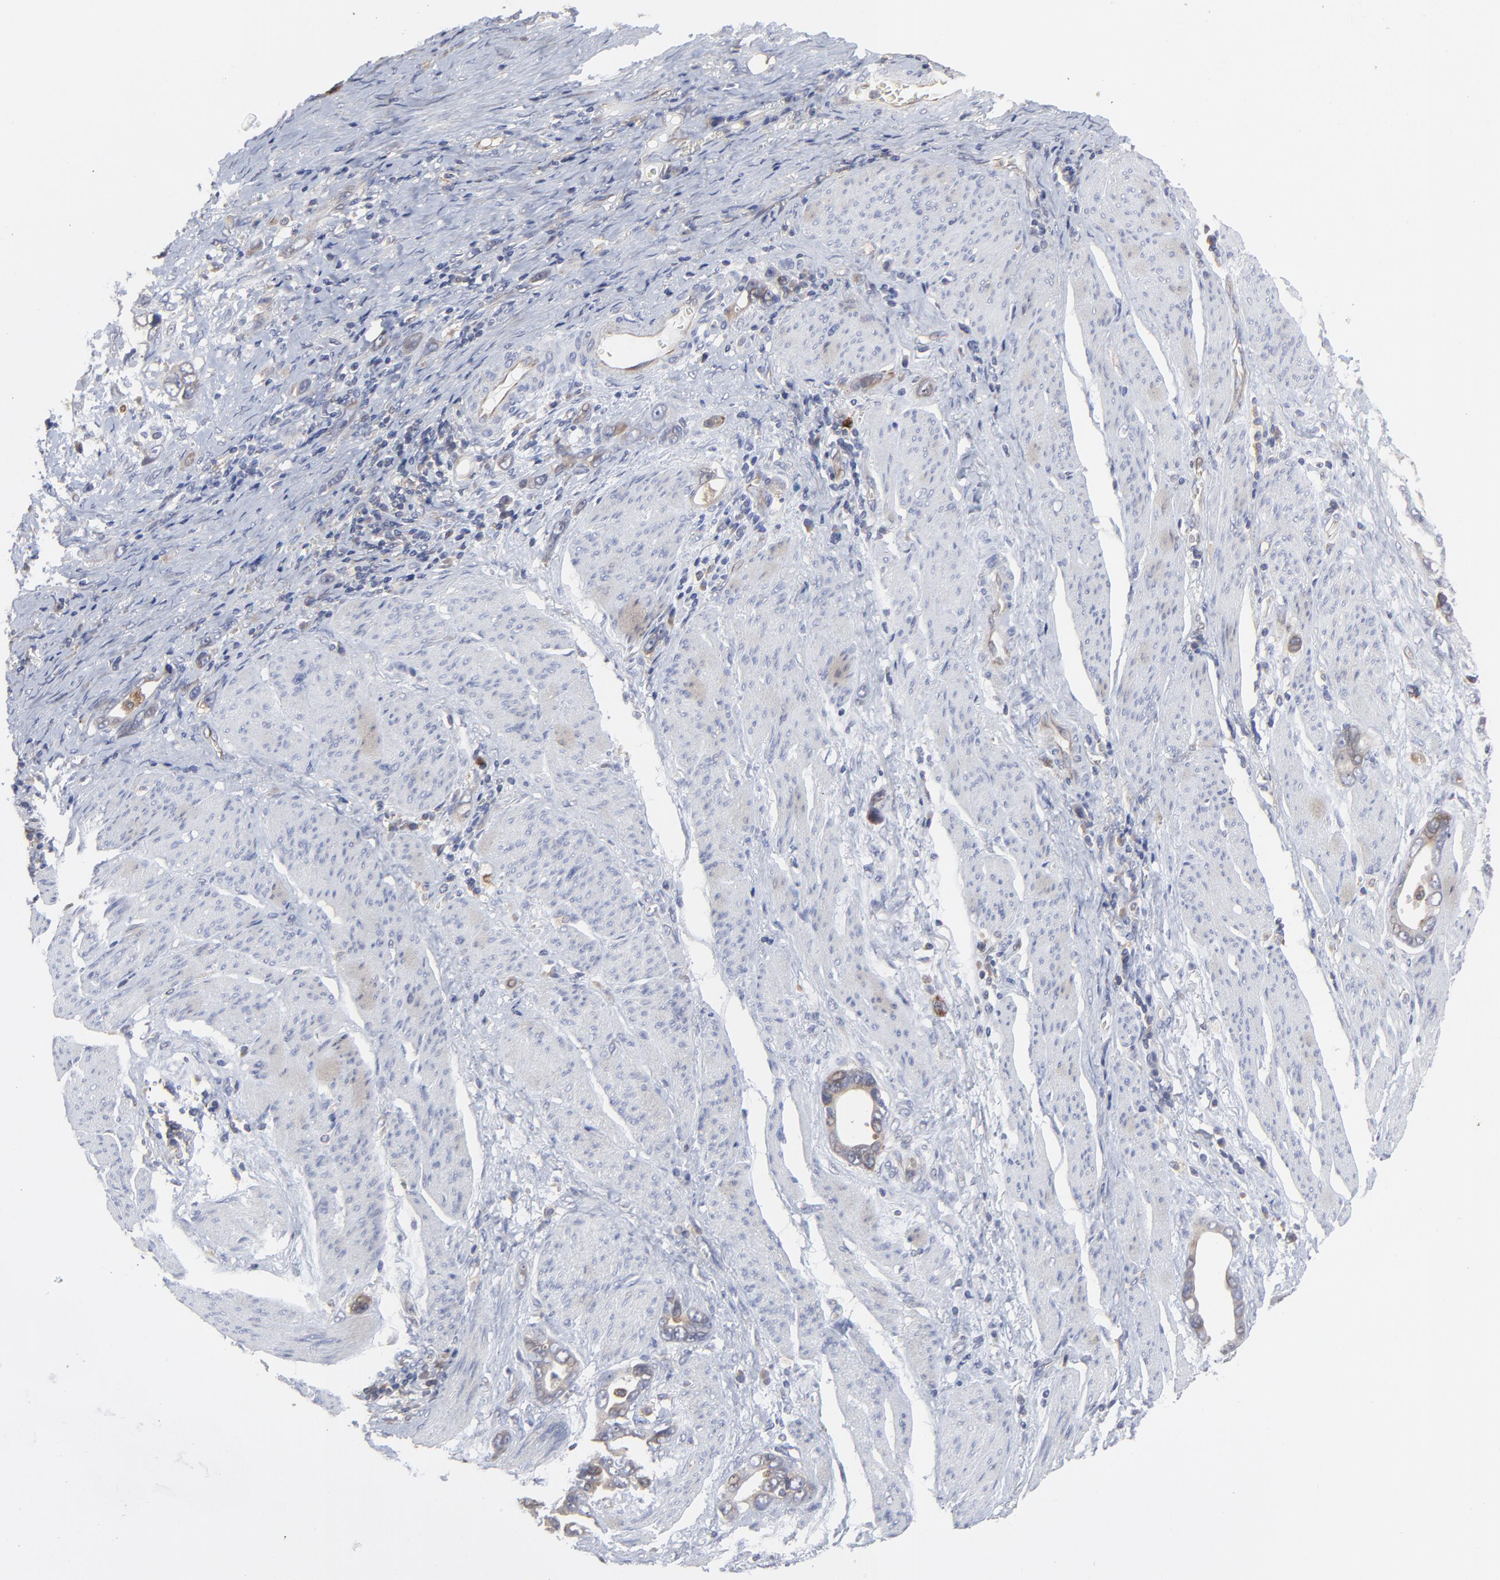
{"staining": {"intensity": "weak", "quantity": "25%-75%", "location": "cytoplasmic/membranous"}, "tissue": "stomach cancer", "cell_type": "Tumor cells", "image_type": "cancer", "snomed": [{"axis": "morphology", "description": "Adenocarcinoma, NOS"}, {"axis": "topography", "description": "Stomach"}], "caption": "Stomach cancer was stained to show a protein in brown. There is low levels of weak cytoplasmic/membranous expression in approximately 25%-75% of tumor cells.", "gene": "RAB9A", "patient": {"sex": "male", "age": 78}}